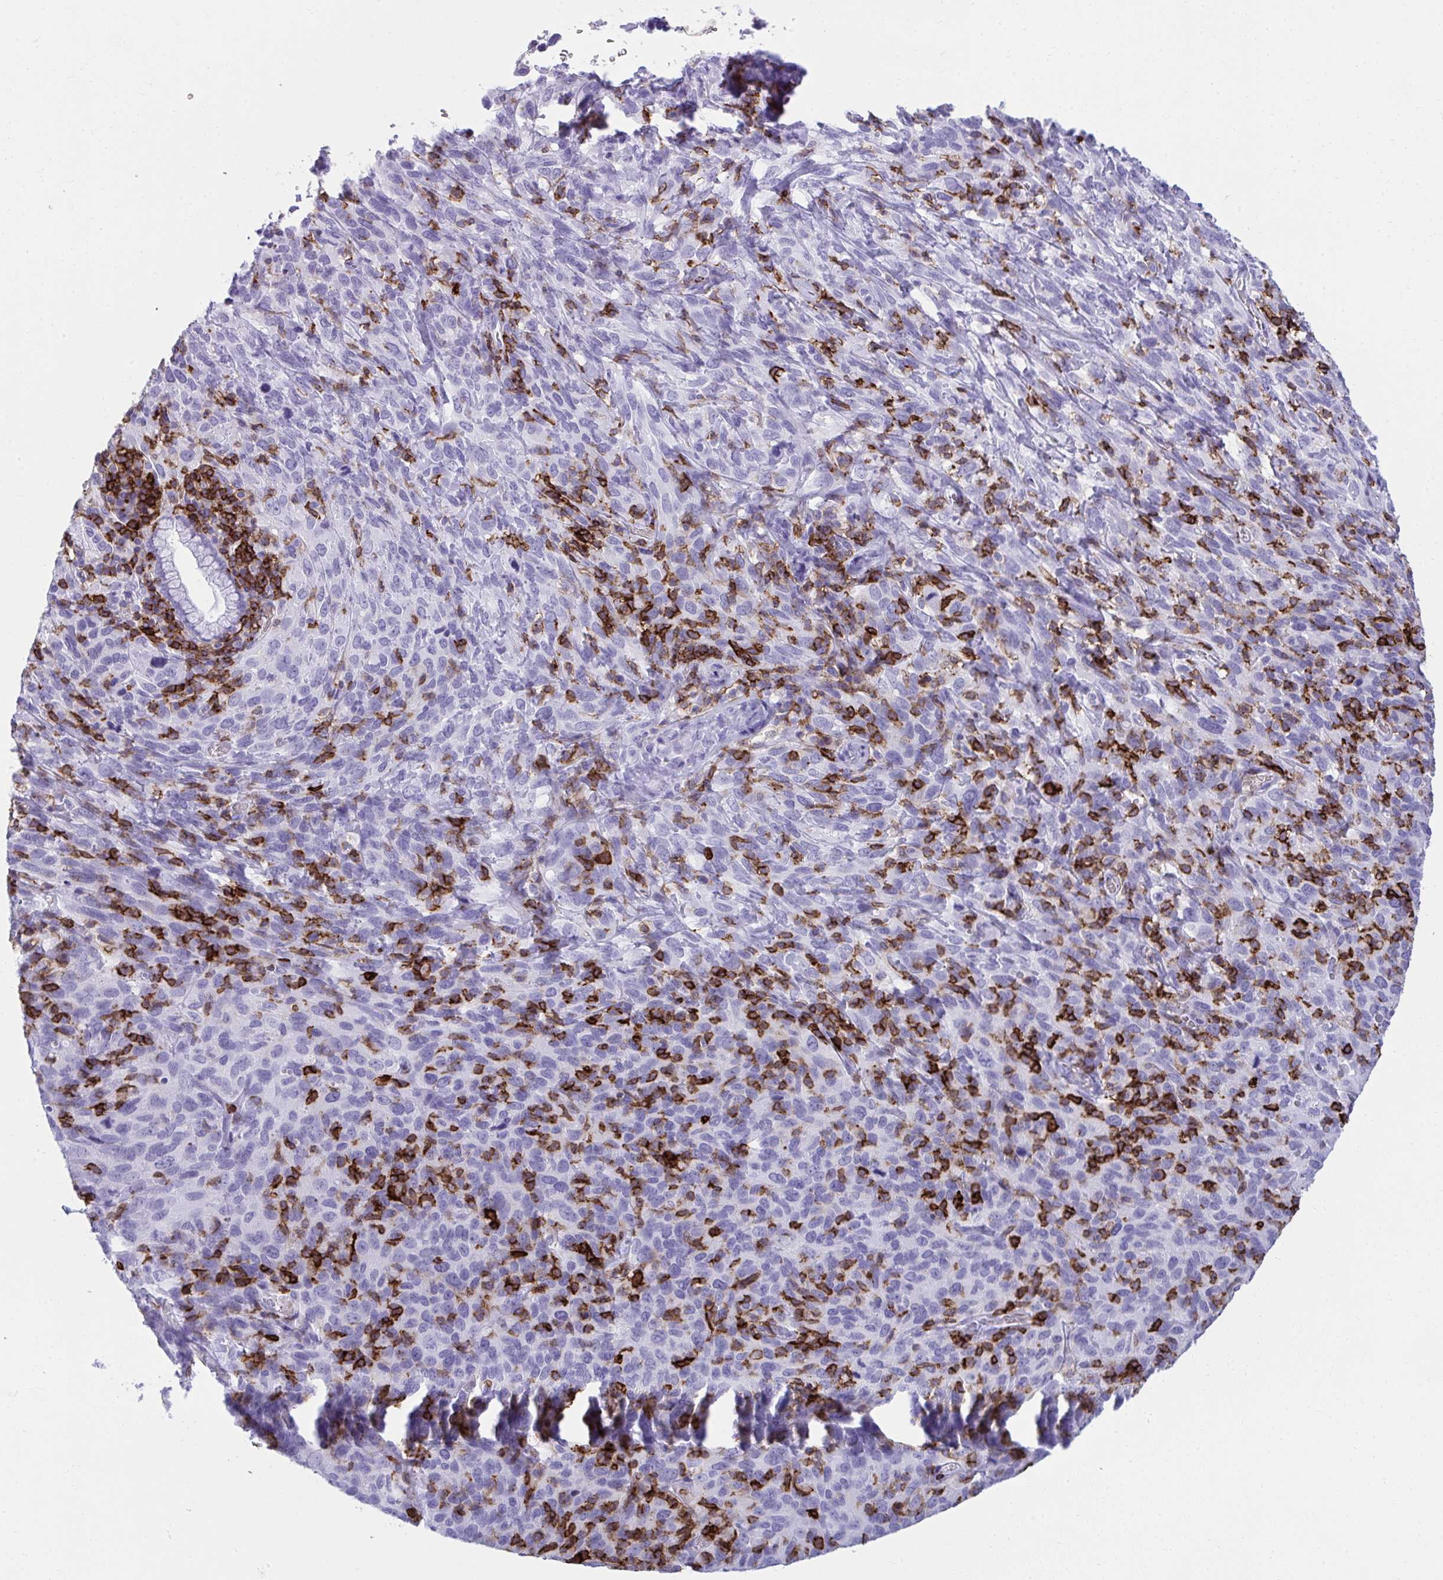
{"staining": {"intensity": "negative", "quantity": "none", "location": "none"}, "tissue": "cervical cancer", "cell_type": "Tumor cells", "image_type": "cancer", "snomed": [{"axis": "morphology", "description": "Normal tissue, NOS"}, {"axis": "morphology", "description": "Squamous cell carcinoma, NOS"}, {"axis": "topography", "description": "Cervix"}], "caption": "A micrograph of squamous cell carcinoma (cervical) stained for a protein shows no brown staining in tumor cells. Brightfield microscopy of immunohistochemistry (IHC) stained with DAB (brown) and hematoxylin (blue), captured at high magnification.", "gene": "SPN", "patient": {"sex": "female", "age": 51}}